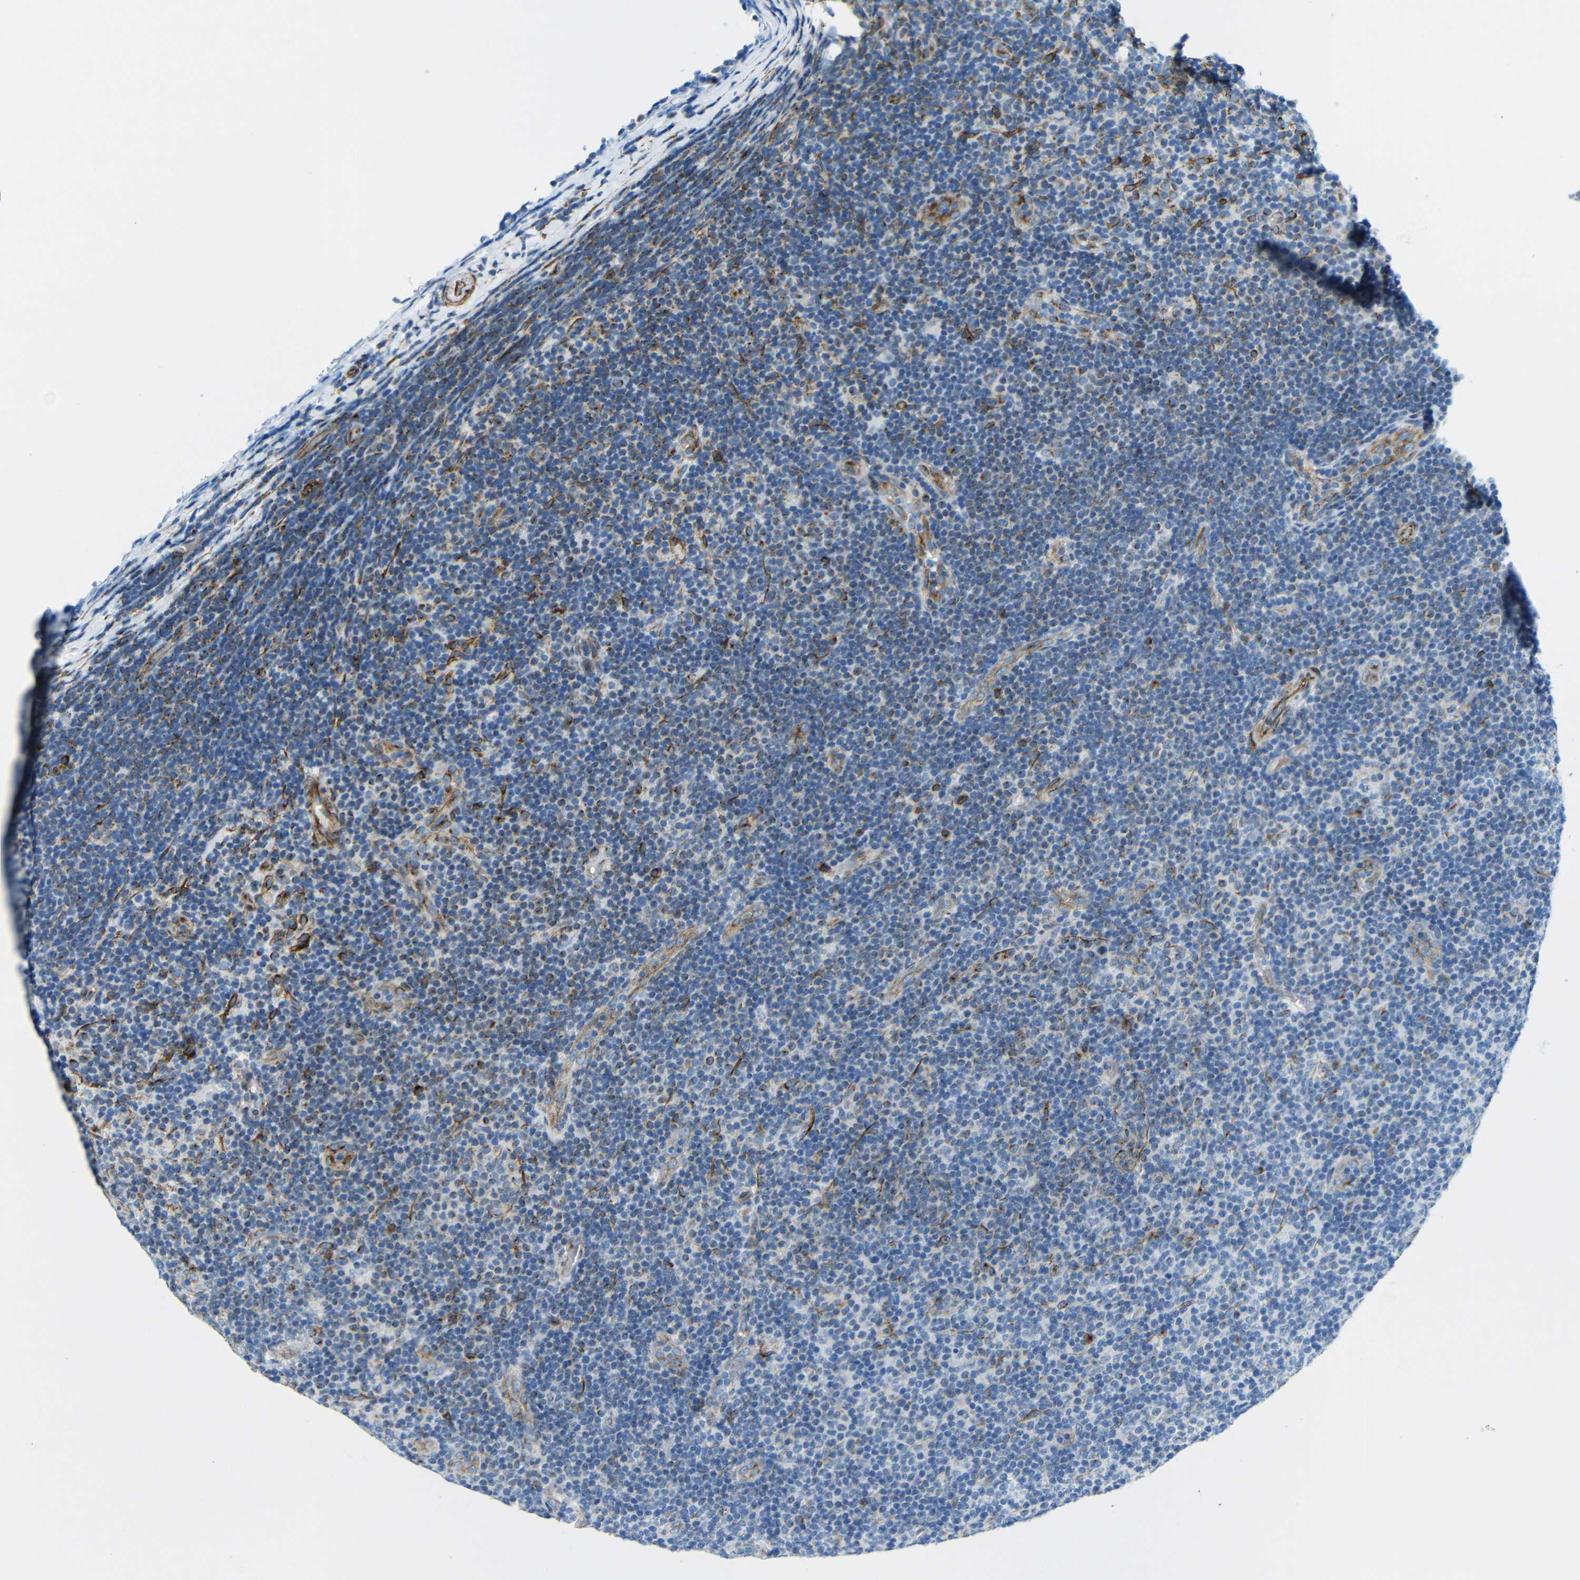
{"staining": {"intensity": "moderate", "quantity": "<25%", "location": "cytoplasmic/membranous"}, "tissue": "lymphoma", "cell_type": "Tumor cells", "image_type": "cancer", "snomed": [{"axis": "morphology", "description": "Malignant lymphoma, non-Hodgkin's type, Low grade"}, {"axis": "topography", "description": "Lymph node"}], "caption": "Human lymphoma stained for a protein (brown) shows moderate cytoplasmic/membranous positive staining in approximately <25% of tumor cells.", "gene": "TUBB4B", "patient": {"sex": "male", "age": 83}}